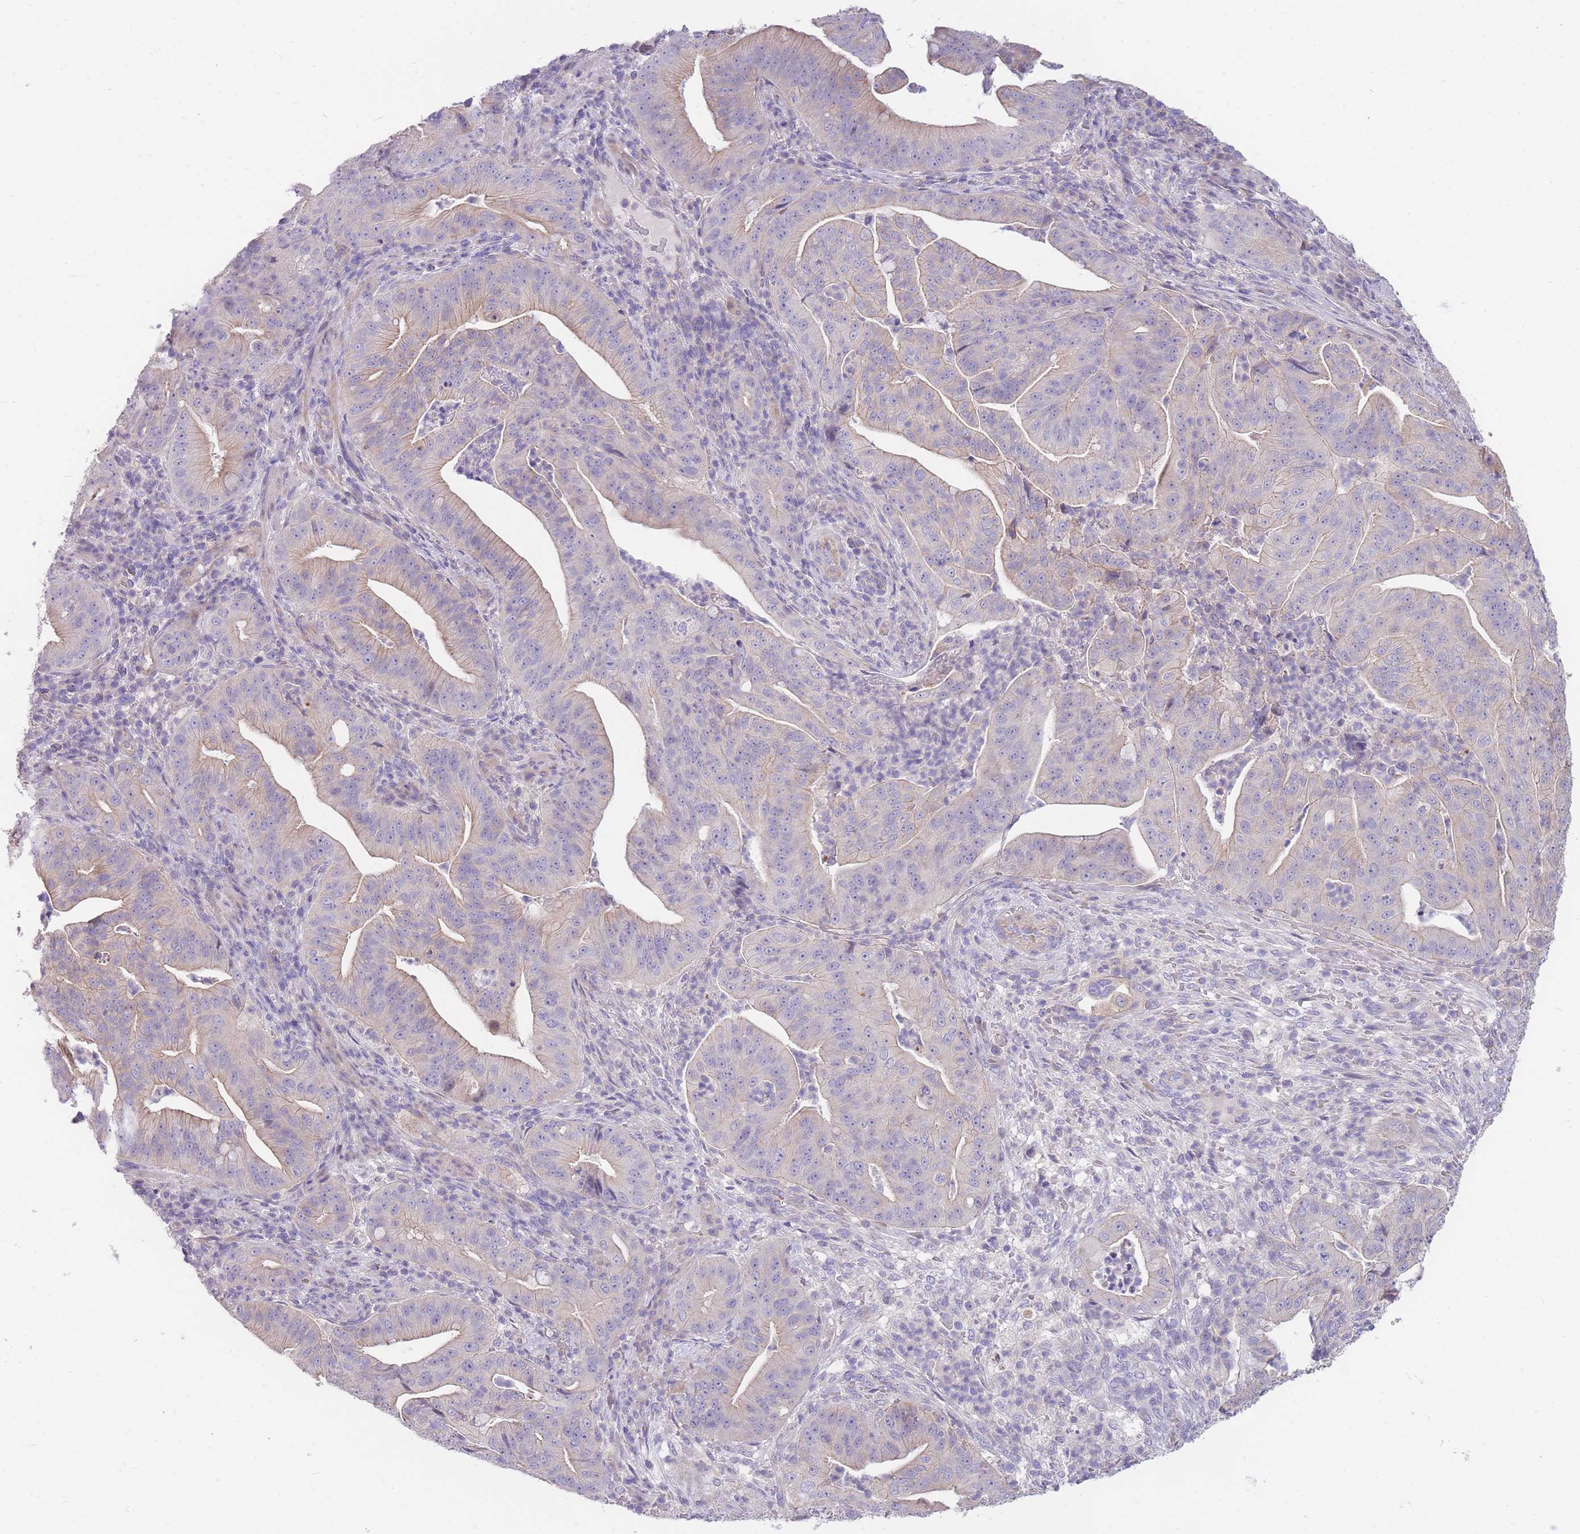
{"staining": {"intensity": "moderate", "quantity": "<25%", "location": "cytoplasmic/membranous"}, "tissue": "pancreatic cancer", "cell_type": "Tumor cells", "image_type": "cancer", "snomed": [{"axis": "morphology", "description": "Adenocarcinoma, NOS"}, {"axis": "topography", "description": "Pancreas"}], "caption": "Adenocarcinoma (pancreatic) tissue demonstrates moderate cytoplasmic/membranous staining in about <25% of tumor cells, visualized by immunohistochemistry.", "gene": "OR5T1", "patient": {"sex": "male", "age": 71}}